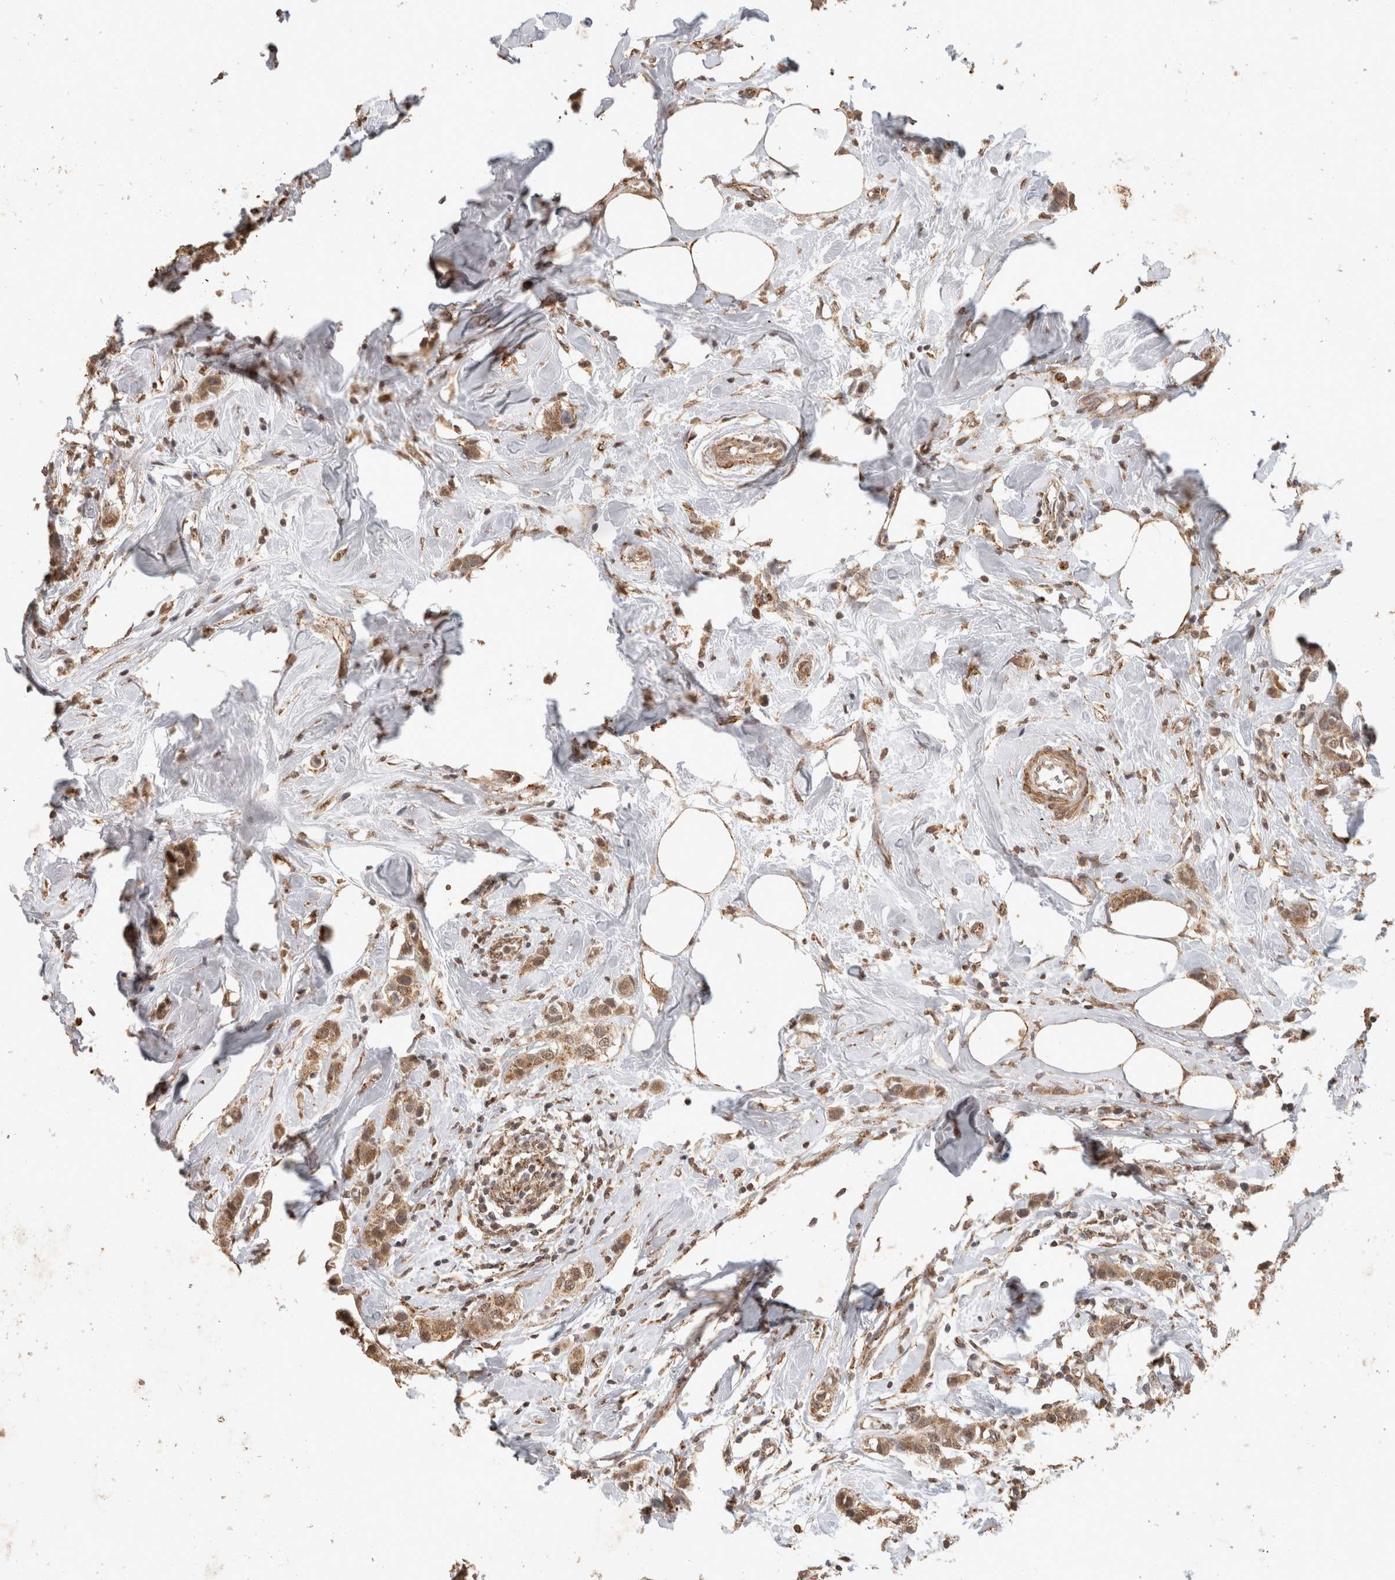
{"staining": {"intensity": "moderate", "quantity": ">75%", "location": "cytoplasmic/membranous,nuclear"}, "tissue": "breast cancer", "cell_type": "Tumor cells", "image_type": "cancer", "snomed": [{"axis": "morphology", "description": "Normal tissue, NOS"}, {"axis": "morphology", "description": "Duct carcinoma"}, {"axis": "topography", "description": "Breast"}], "caption": "Human breast invasive ductal carcinoma stained with a brown dye displays moderate cytoplasmic/membranous and nuclear positive staining in about >75% of tumor cells.", "gene": "BNIP3L", "patient": {"sex": "female", "age": 50}}